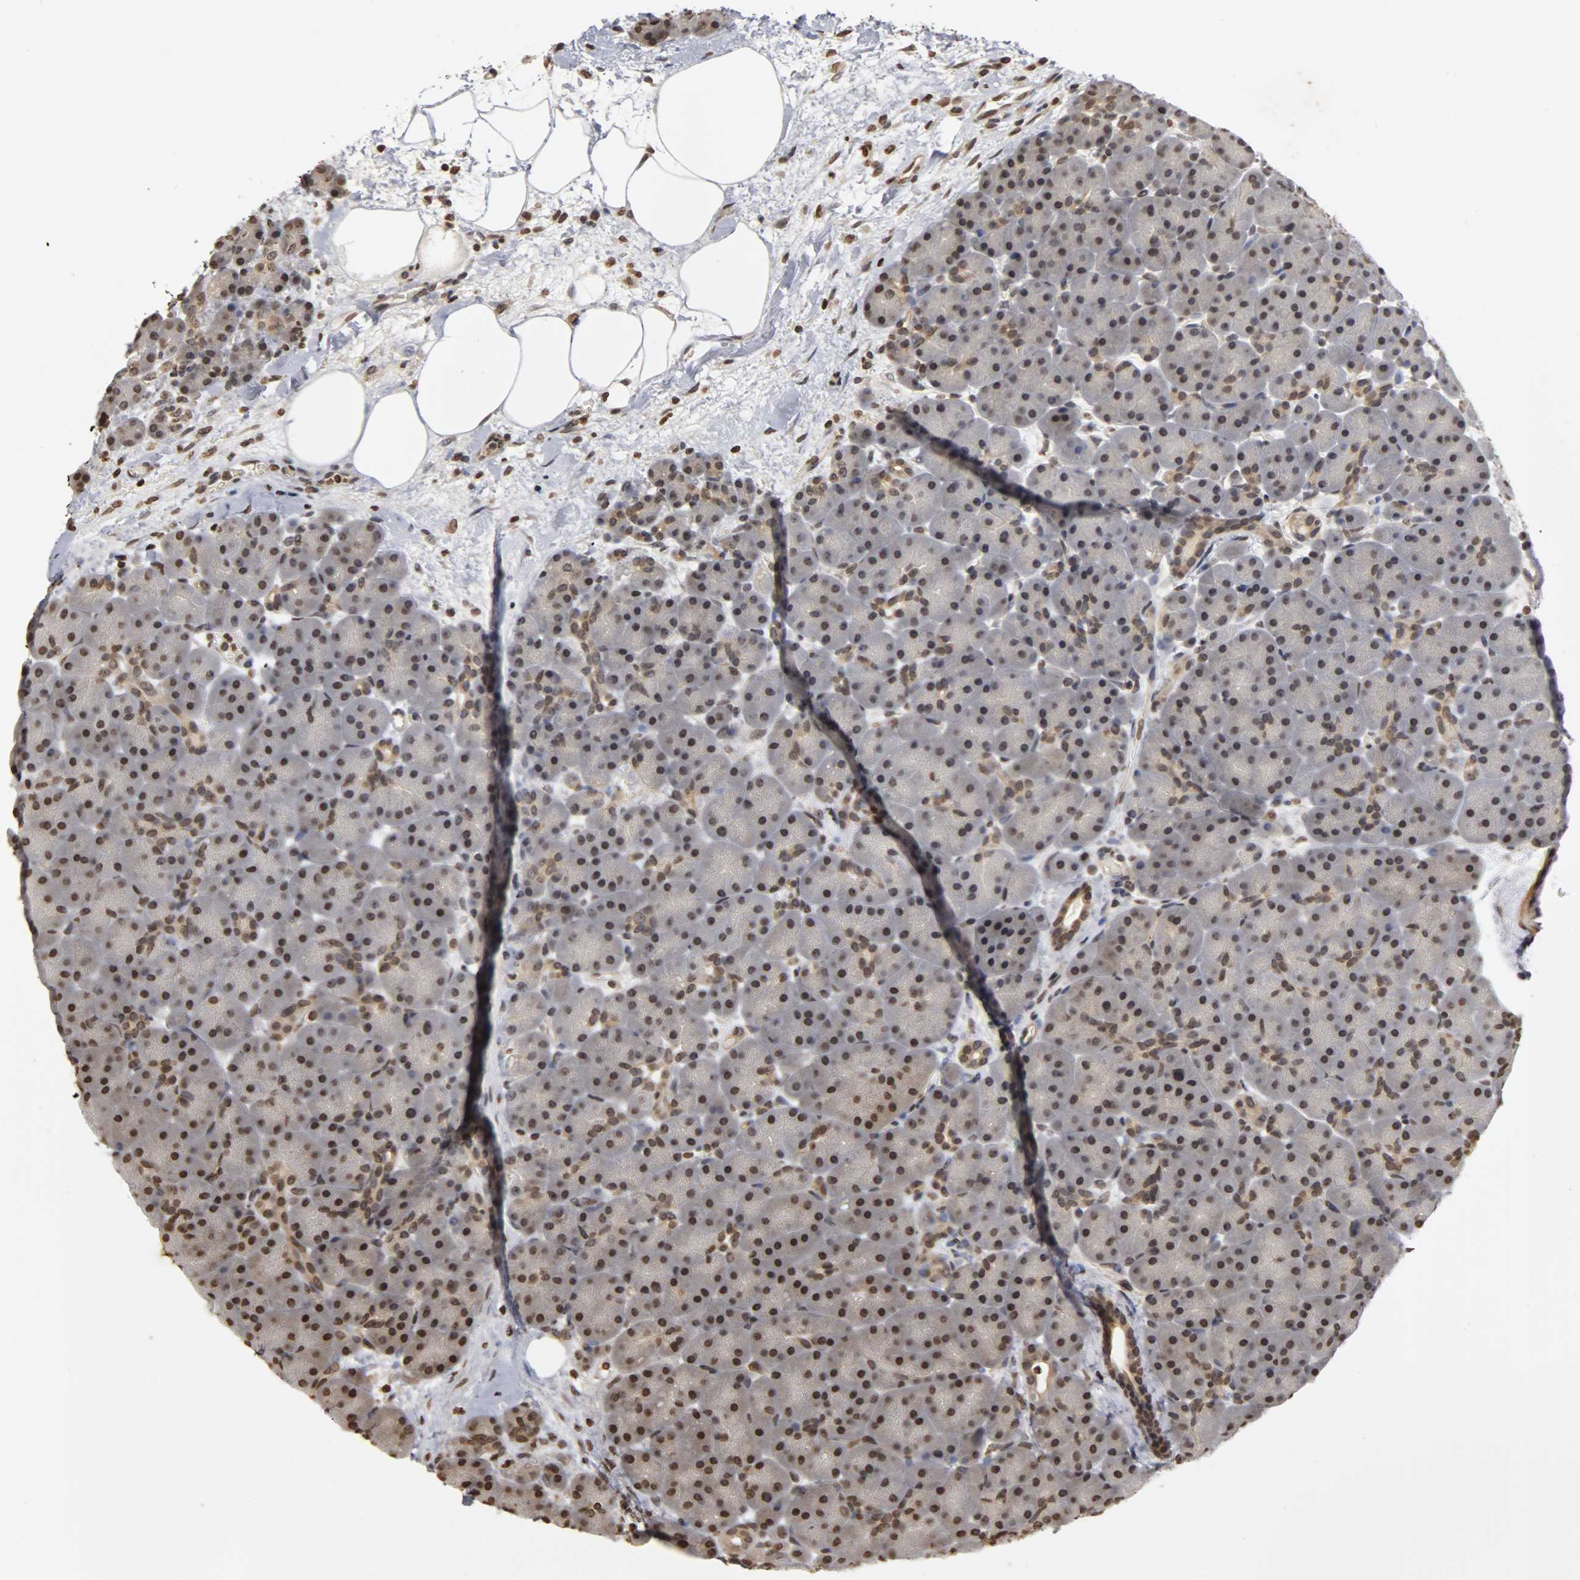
{"staining": {"intensity": "moderate", "quantity": ">75%", "location": "nuclear"}, "tissue": "pancreas", "cell_type": "Exocrine glandular cells", "image_type": "normal", "snomed": [{"axis": "morphology", "description": "Normal tissue, NOS"}, {"axis": "topography", "description": "Pancreas"}], "caption": "Pancreas stained with immunohistochemistry (IHC) exhibits moderate nuclear staining in approximately >75% of exocrine glandular cells.", "gene": "ERCC2", "patient": {"sex": "male", "age": 66}}